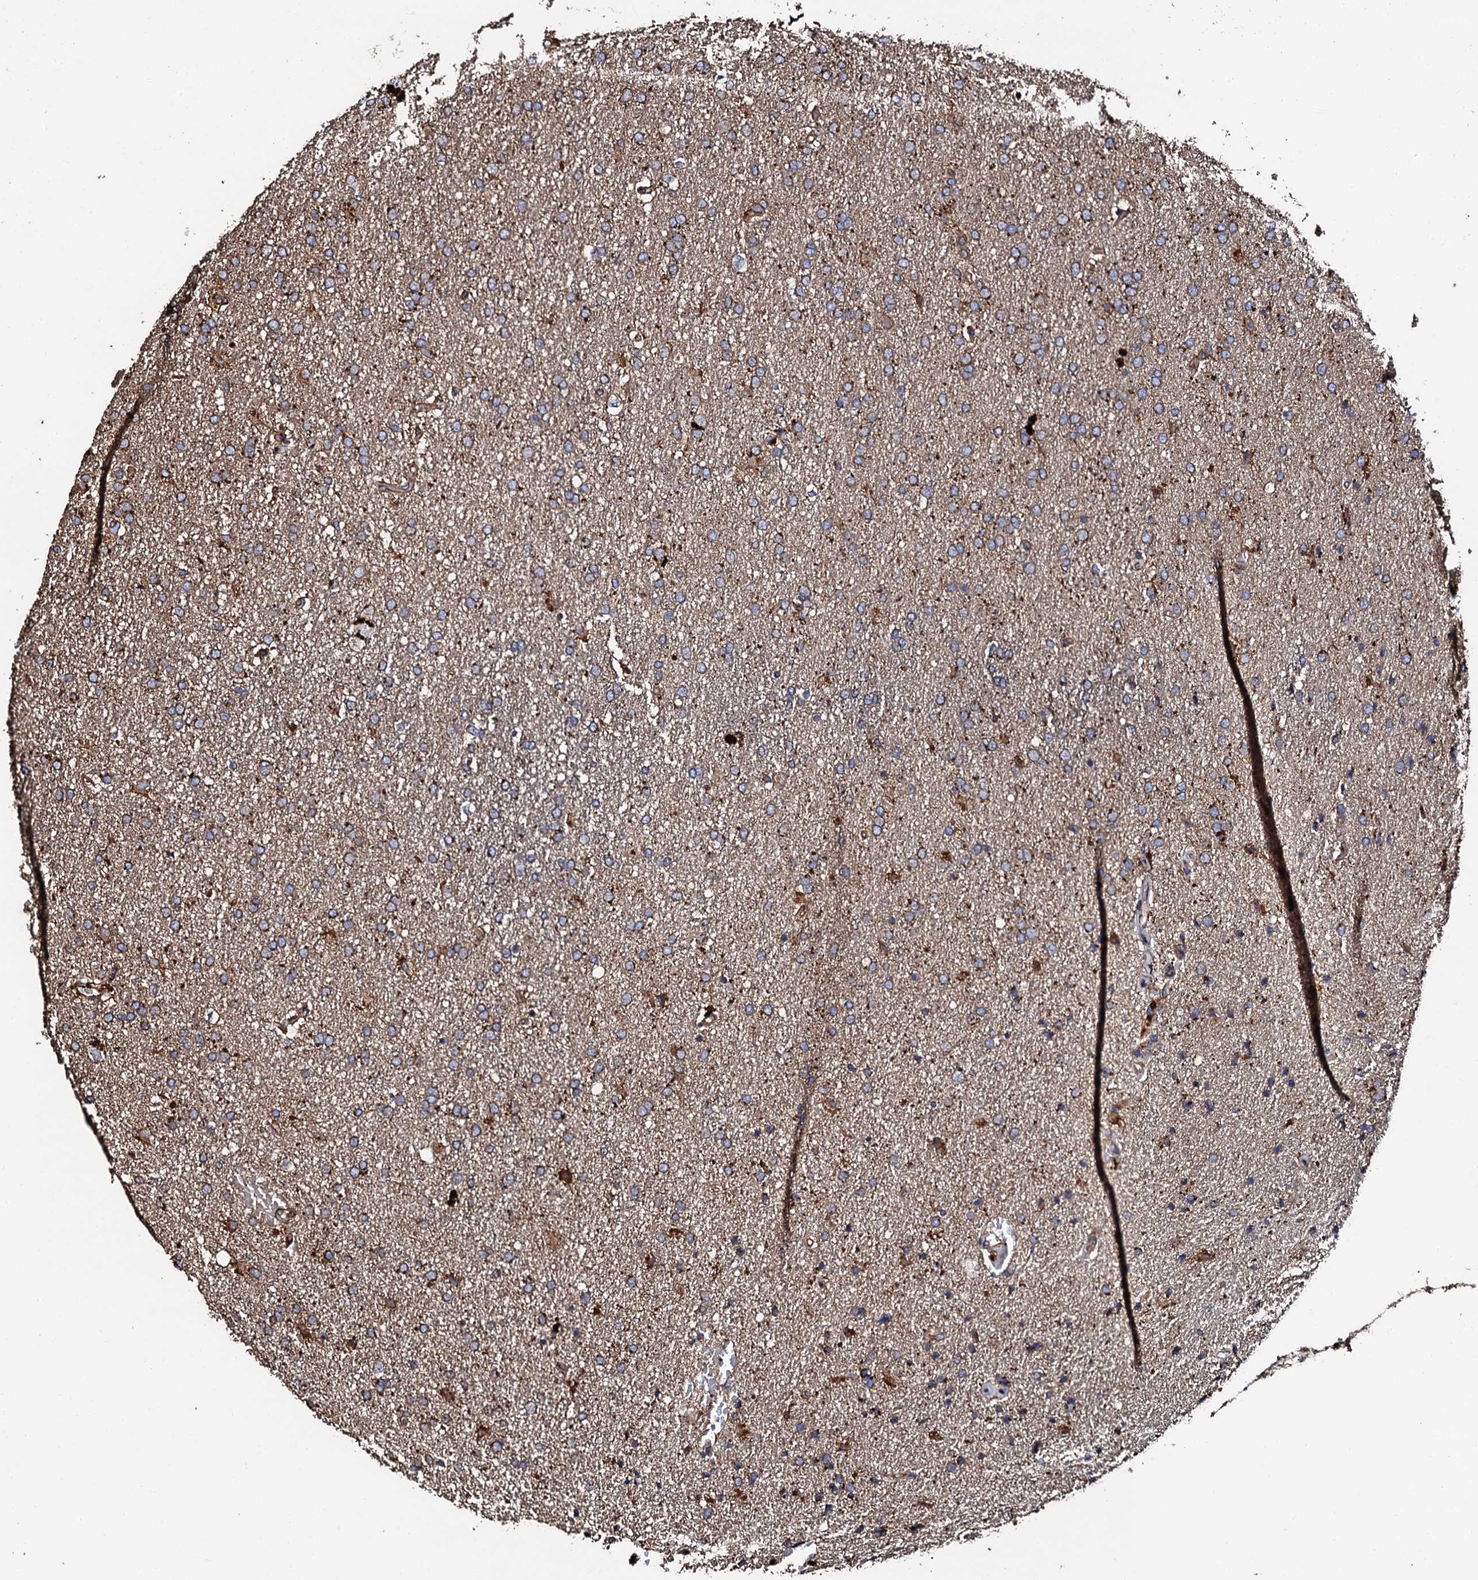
{"staining": {"intensity": "moderate", "quantity": "<25%", "location": "cytoplasmic/membranous"}, "tissue": "glioma", "cell_type": "Tumor cells", "image_type": "cancer", "snomed": [{"axis": "morphology", "description": "Glioma, malignant, High grade"}, {"axis": "topography", "description": "Brain"}], "caption": "IHC (DAB) staining of human malignant glioma (high-grade) displays moderate cytoplasmic/membranous protein expression in approximately <25% of tumor cells. Nuclei are stained in blue.", "gene": "CKAP5", "patient": {"sex": "male", "age": 72}}